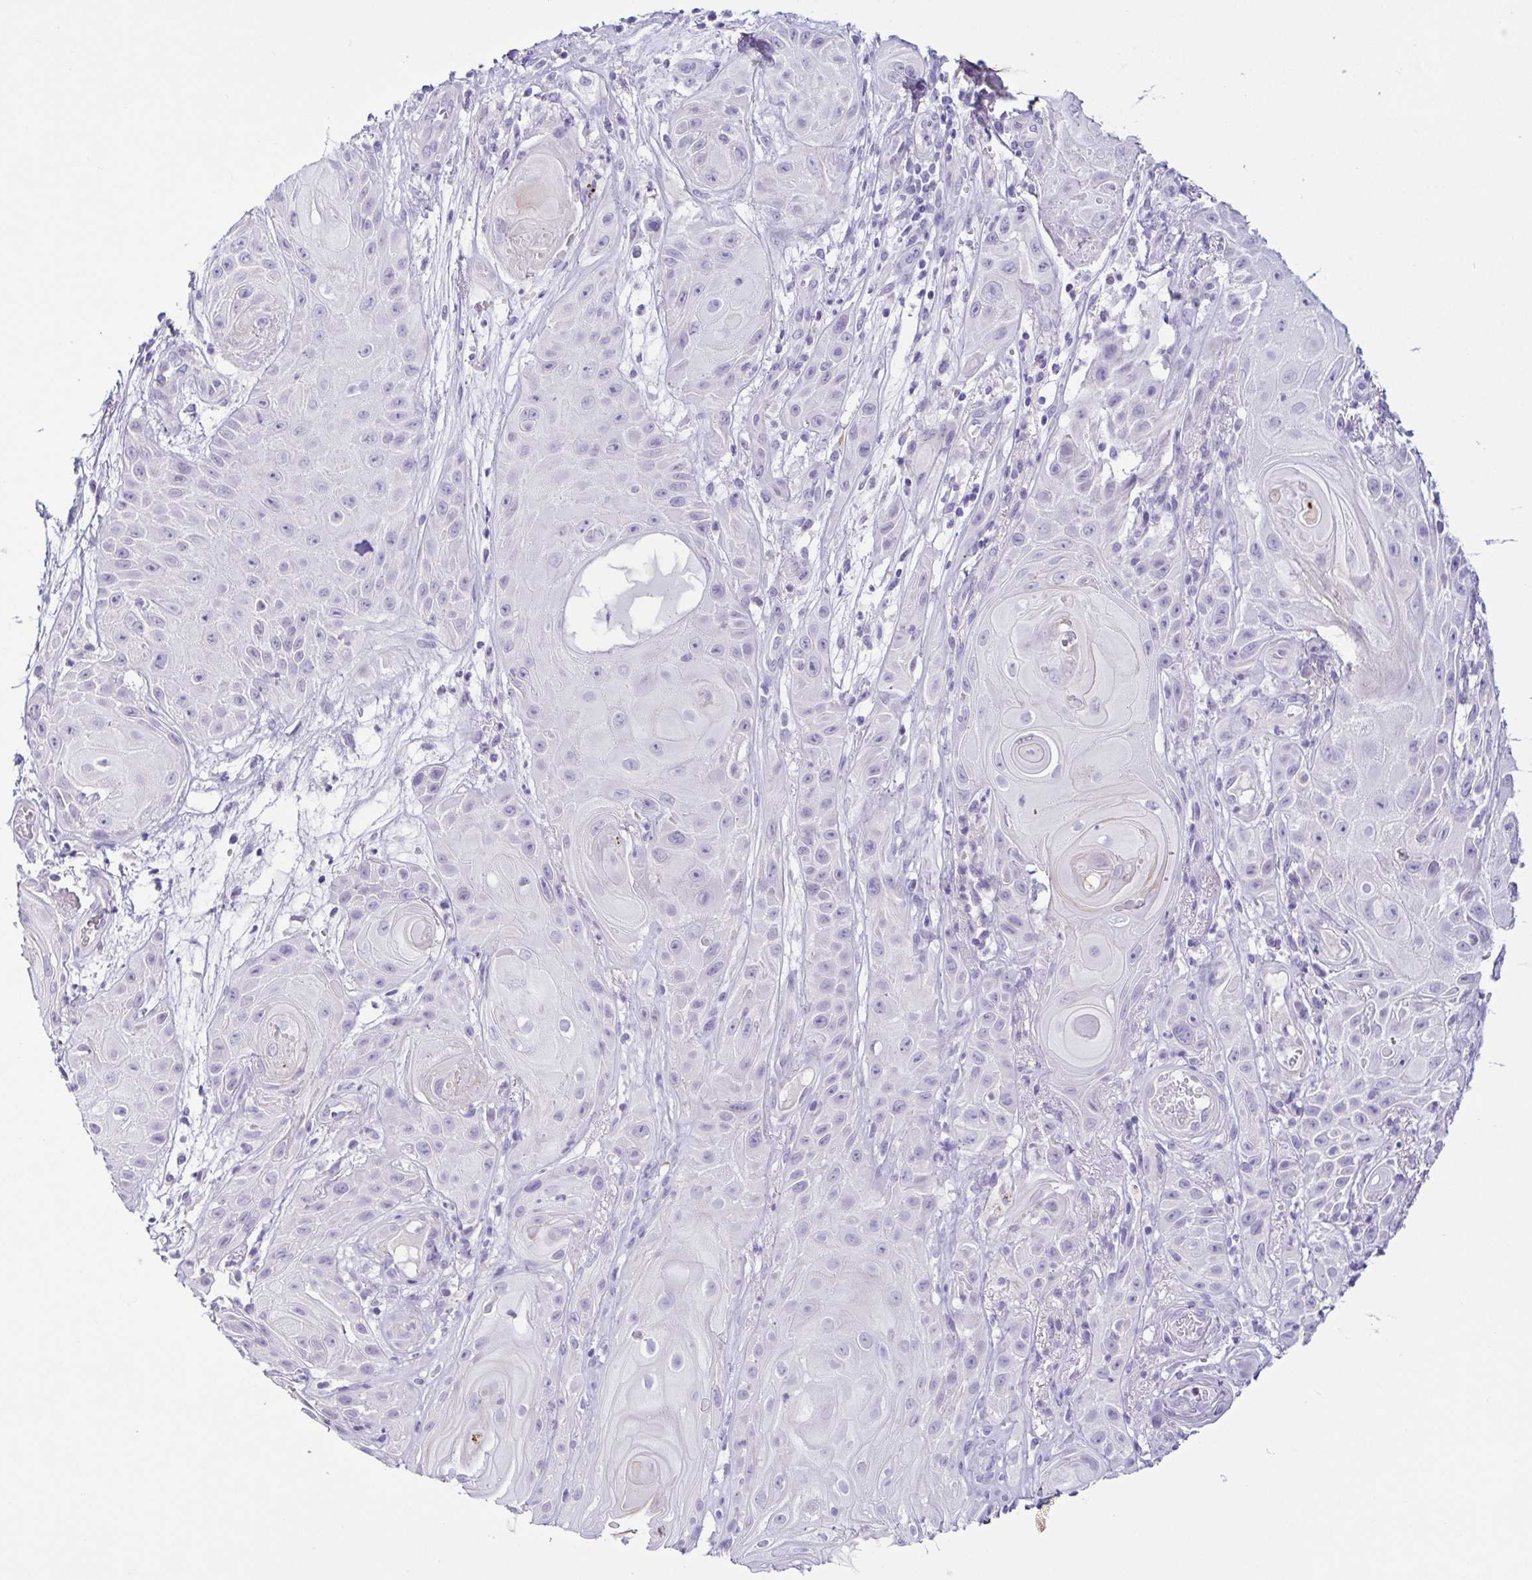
{"staining": {"intensity": "negative", "quantity": "none", "location": "none"}, "tissue": "skin cancer", "cell_type": "Tumor cells", "image_type": "cancer", "snomed": [{"axis": "morphology", "description": "Squamous cell carcinoma, NOS"}, {"axis": "topography", "description": "Skin"}], "caption": "Immunohistochemical staining of human skin cancer (squamous cell carcinoma) shows no significant positivity in tumor cells. The staining was performed using DAB (3,3'-diaminobenzidine) to visualize the protein expression in brown, while the nuclei were stained in blue with hematoxylin (Magnification: 20x).", "gene": "TERT", "patient": {"sex": "male", "age": 62}}